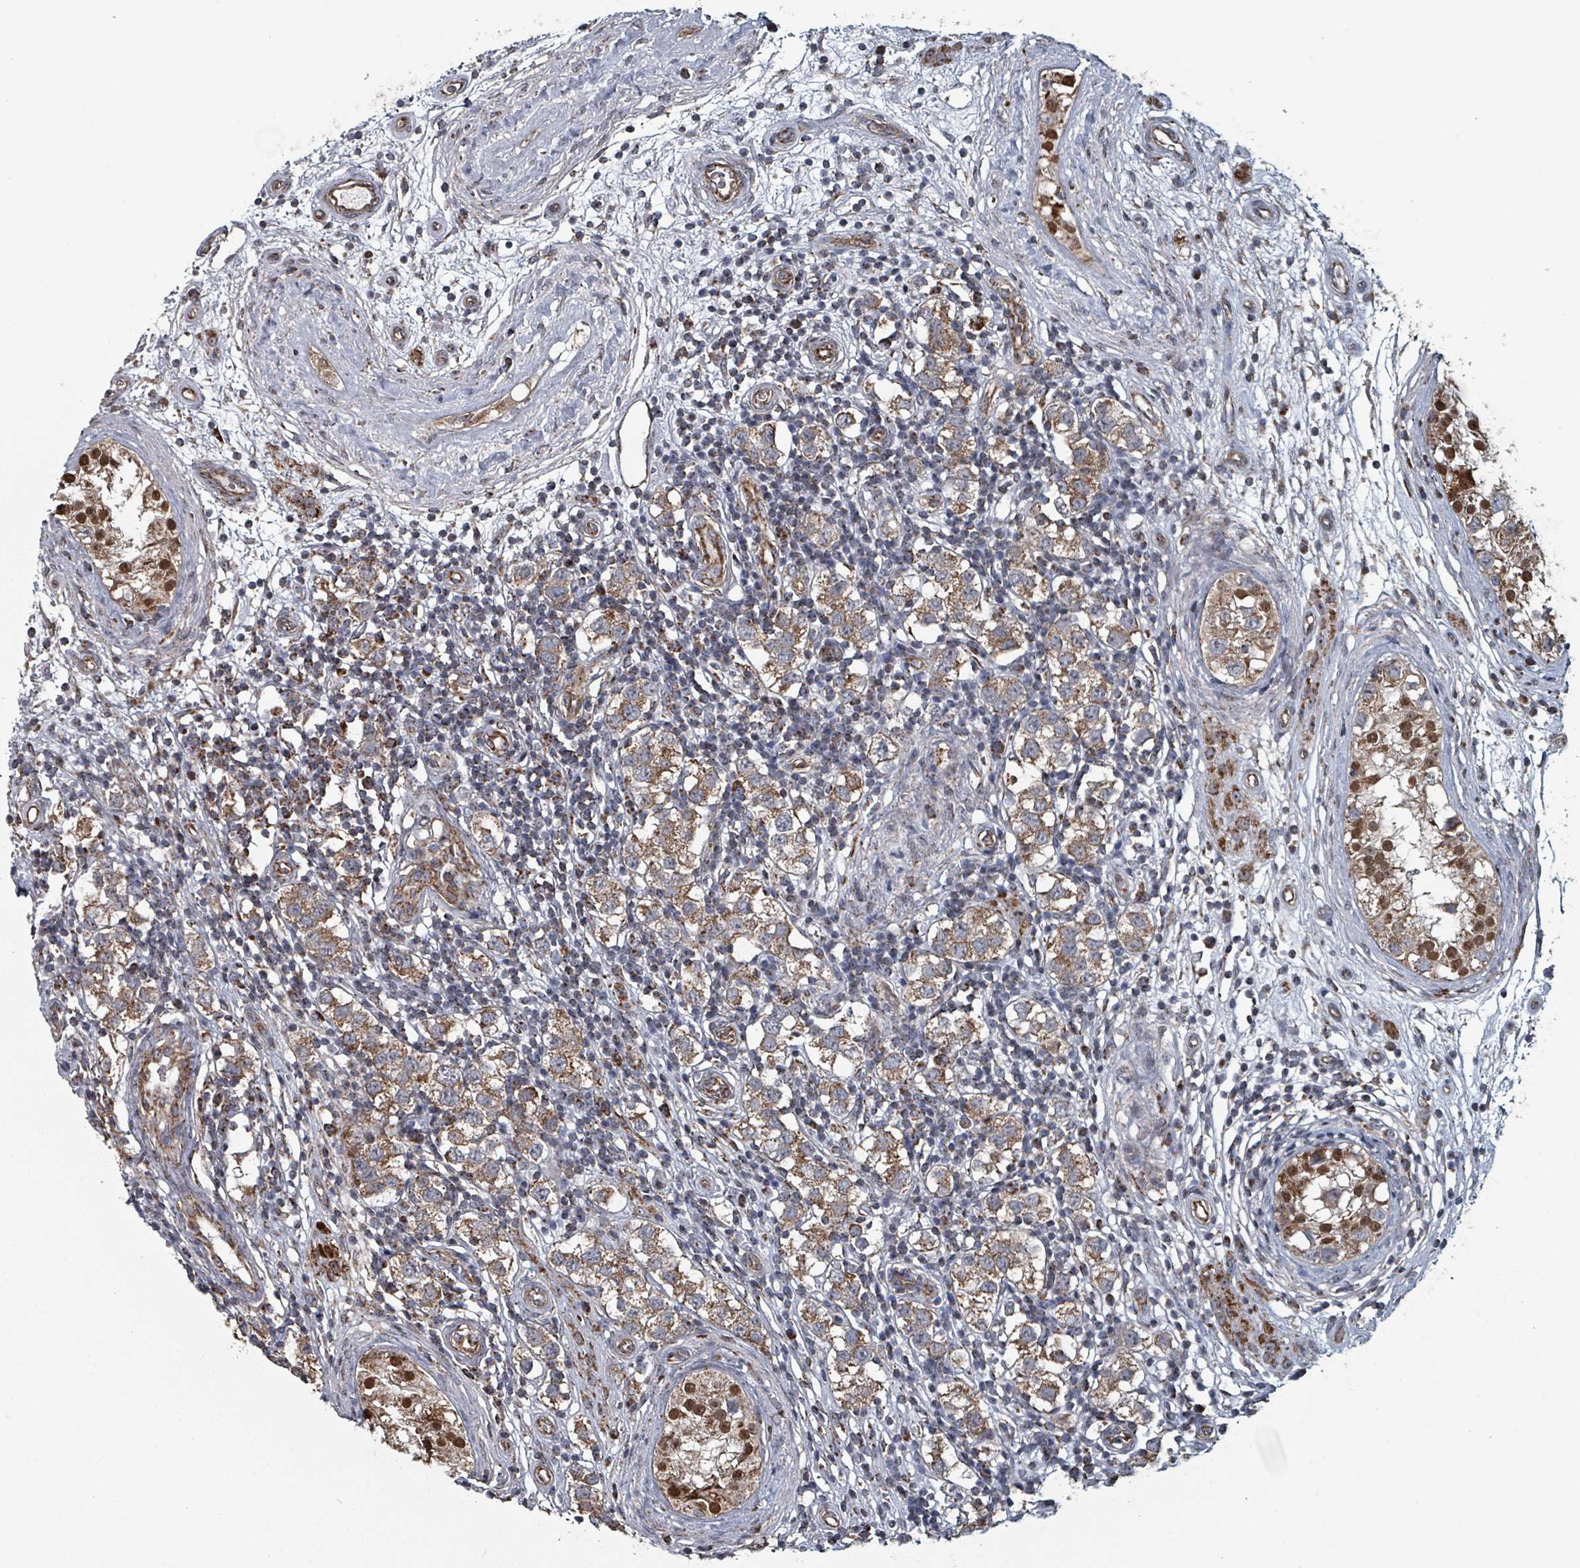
{"staining": {"intensity": "moderate", "quantity": ">75%", "location": "cytoplasmic/membranous"}, "tissue": "testis cancer", "cell_type": "Tumor cells", "image_type": "cancer", "snomed": [{"axis": "morphology", "description": "Seminoma, NOS"}, {"axis": "topography", "description": "Testis"}], "caption": "Brown immunohistochemical staining in testis cancer shows moderate cytoplasmic/membranous staining in about >75% of tumor cells.", "gene": "MRPL4", "patient": {"sex": "male", "age": 34}}